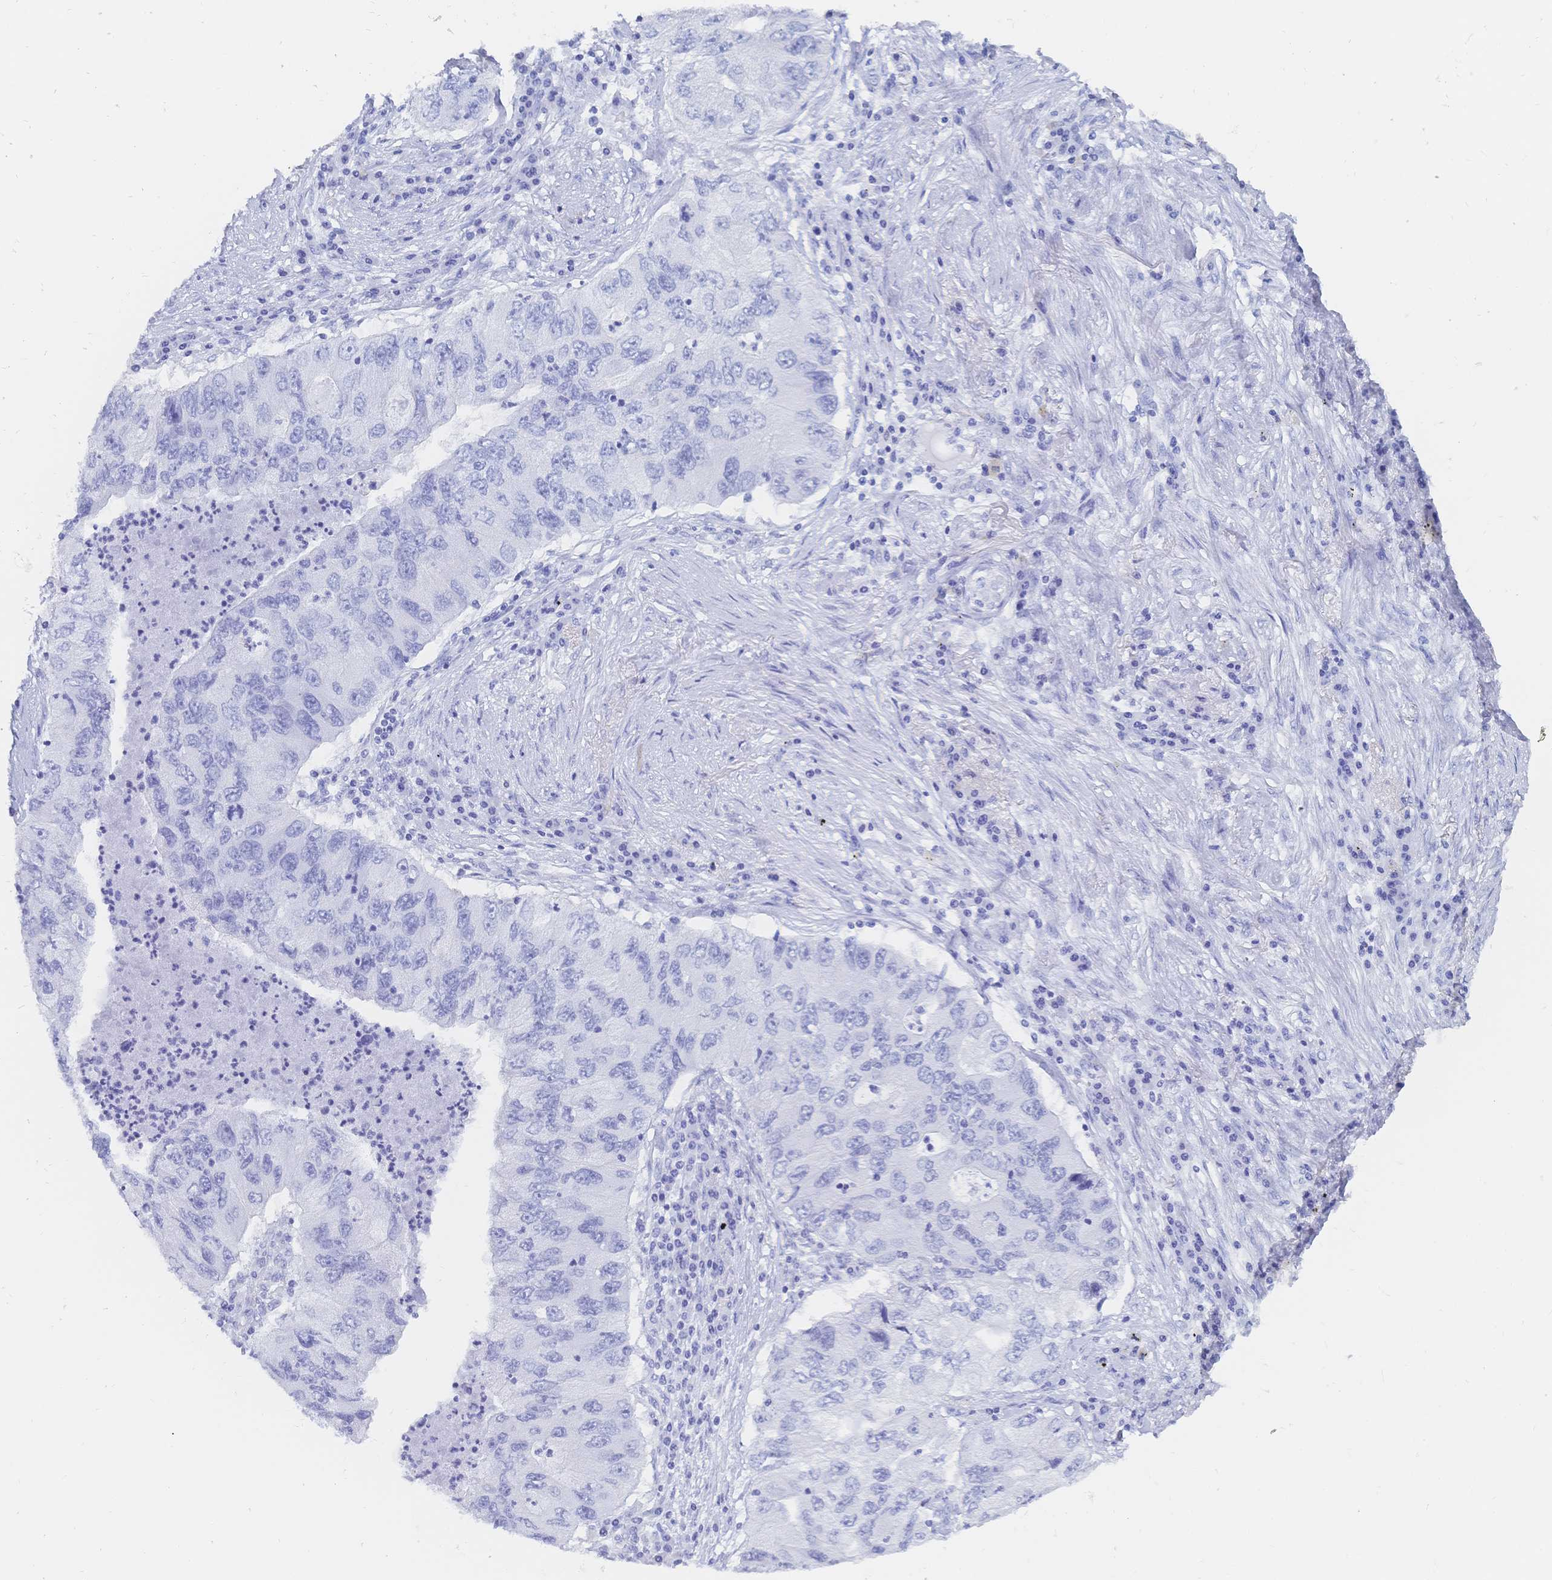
{"staining": {"intensity": "negative", "quantity": "none", "location": "none"}, "tissue": "lung cancer", "cell_type": "Tumor cells", "image_type": "cancer", "snomed": [{"axis": "morphology", "description": "Adenocarcinoma, NOS"}, {"axis": "morphology", "description": "Adenocarcinoma, metastatic, NOS"}, {"axis": "topography", "description": "Lymph node"}, {"axis": "topography", "description": "Lung"}], "caption": "DAB (3,3'-diaminobenzidine) immunohistochemical staining of human lung cancer shows no significant positivity in tumor cells. (Immunohistochemistry, brightfield microscopy, high magnification).", "gene": "MEP1B", "patient": {"sex": "female", "age": 54}}